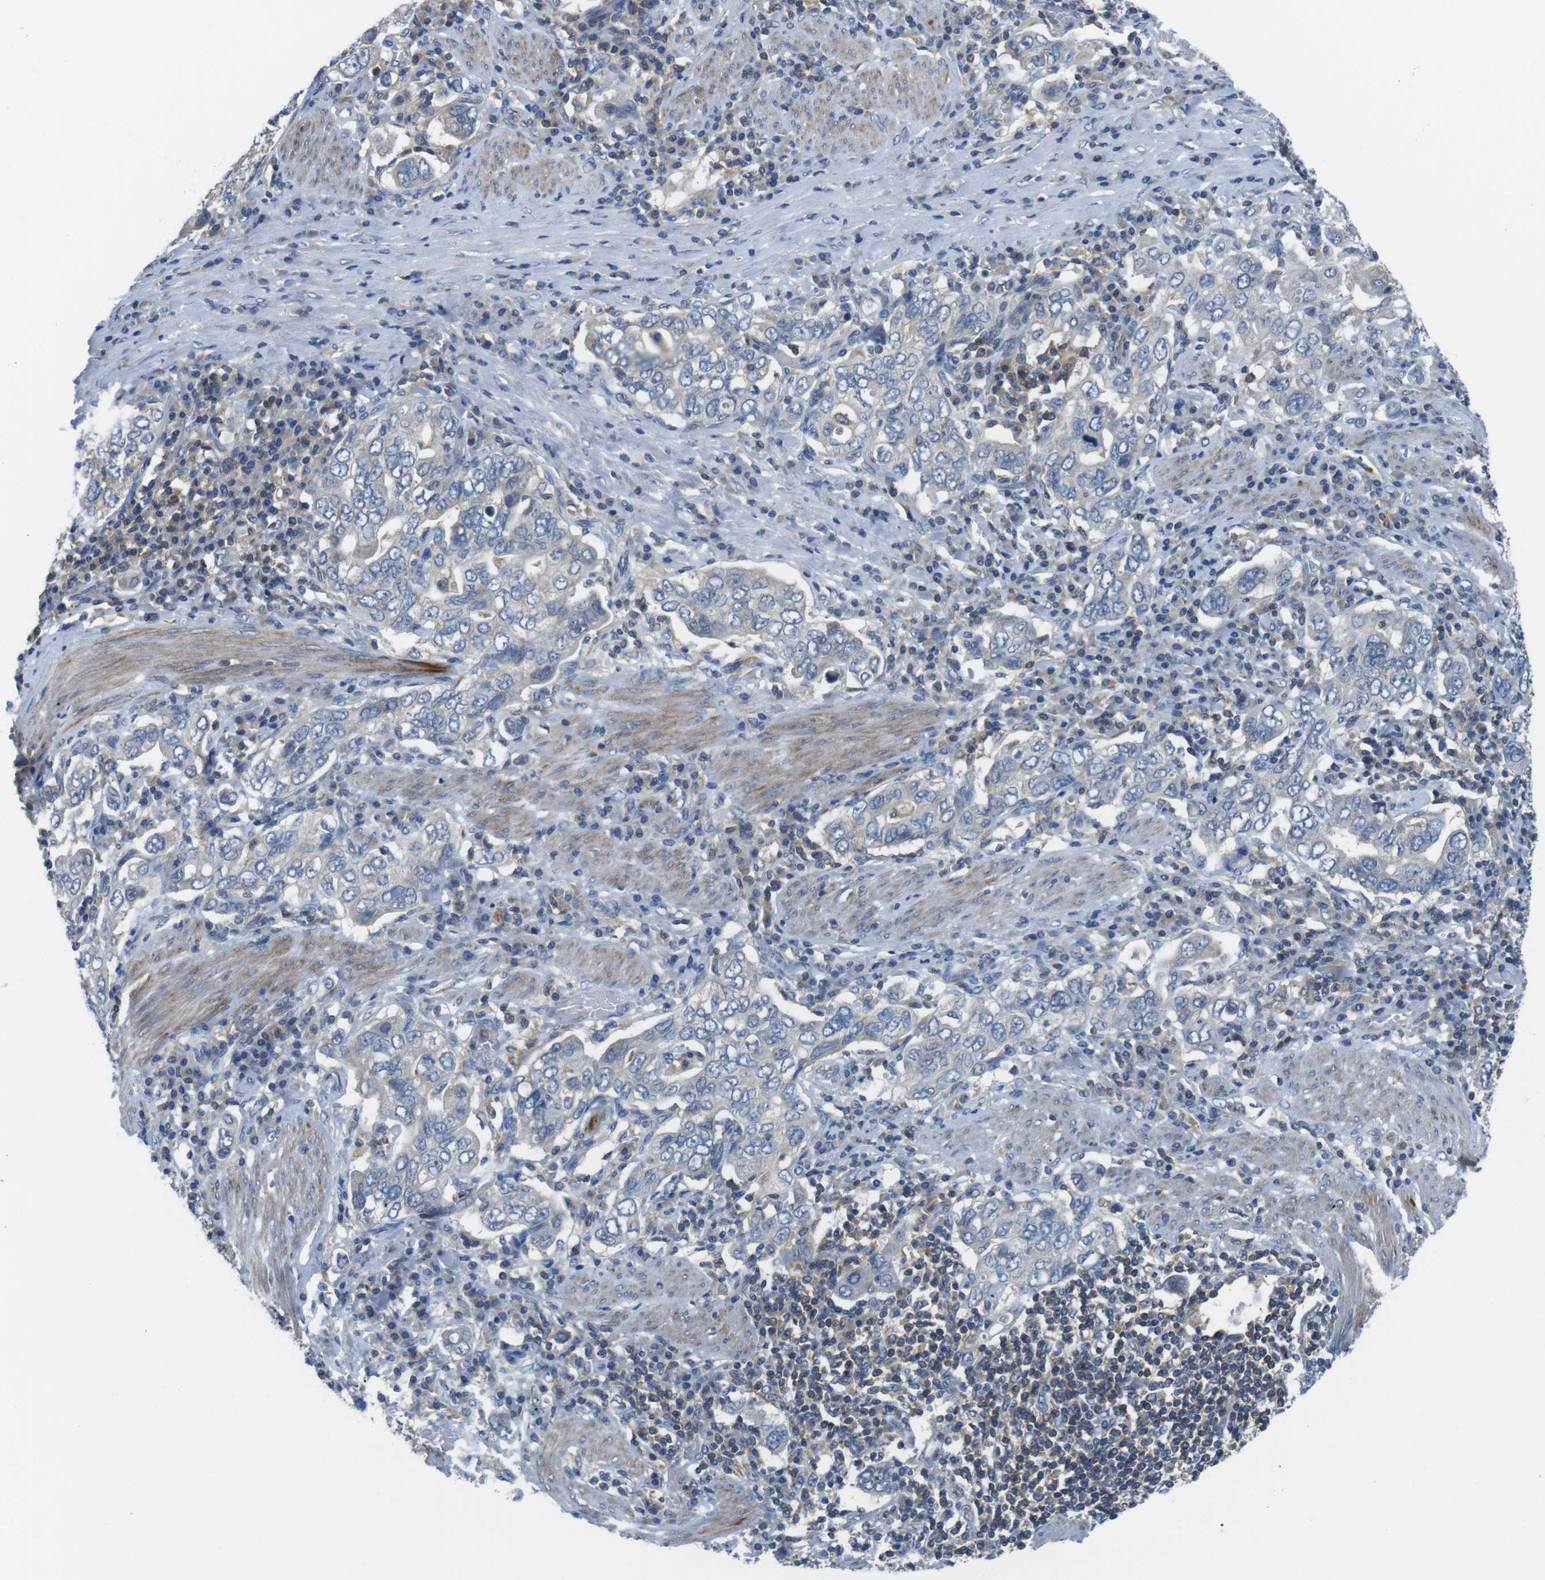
{"staining": {"intensity": "negative", "quantity": "none", "location": "none"}, "tissue": "stomach cancer", "cell_type": "Tumor cells", "image_type": "cancer", "snomed": [{"axis": "morphology", "description": "Adenocarcinoma, NOS"}, {"axis": "topography", "description": "Stomach, upper"}], "caption": "An IHC histopathology image of stomach cancer (adenocarcinoma) is shown. There is no staining in tumor cells of stomach cancer (adenocarcinoma). Nuclei are stained in blue.", "gene": "PIK3CD", "patient": {"sex": "male", "age": 62}}